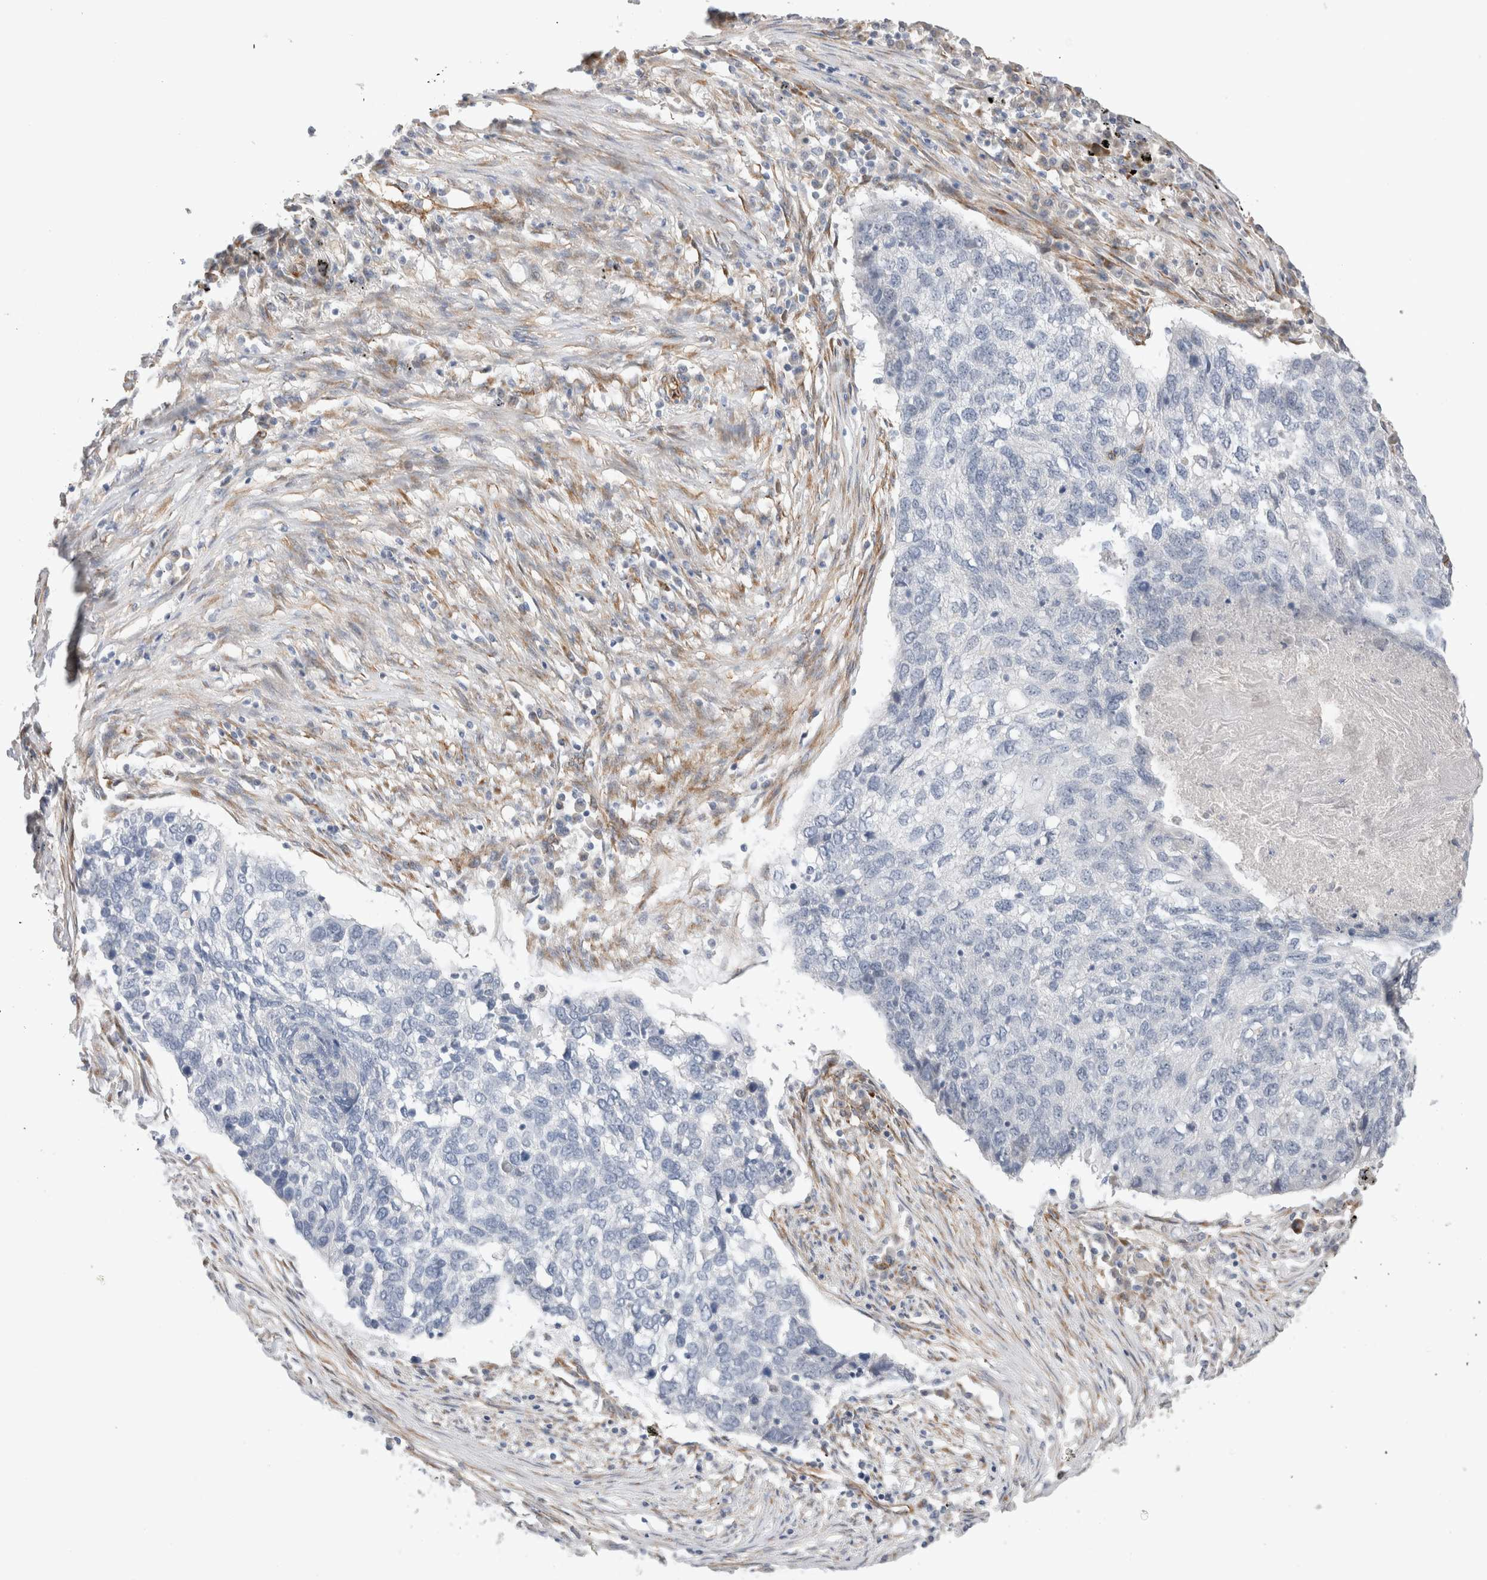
{"staining": {"intensity": "negative", "quantity": "none", "location": "none"}, "tissue": "lung cancer", "cell_type": "Tumor cells", "image_type": "cancer", "snomed": [{"axis": "morphology", "description": "Squamous cell carcinoma, NOS"}, {"axis": "topography", "description": "Lung"}], "caption": "Human lung squamous cell carcinoma stained for a protein using IHC displays no positivity in tumor cells.", "gene": "CAAP1", "patient": {"sex": "female", "age": 63}}